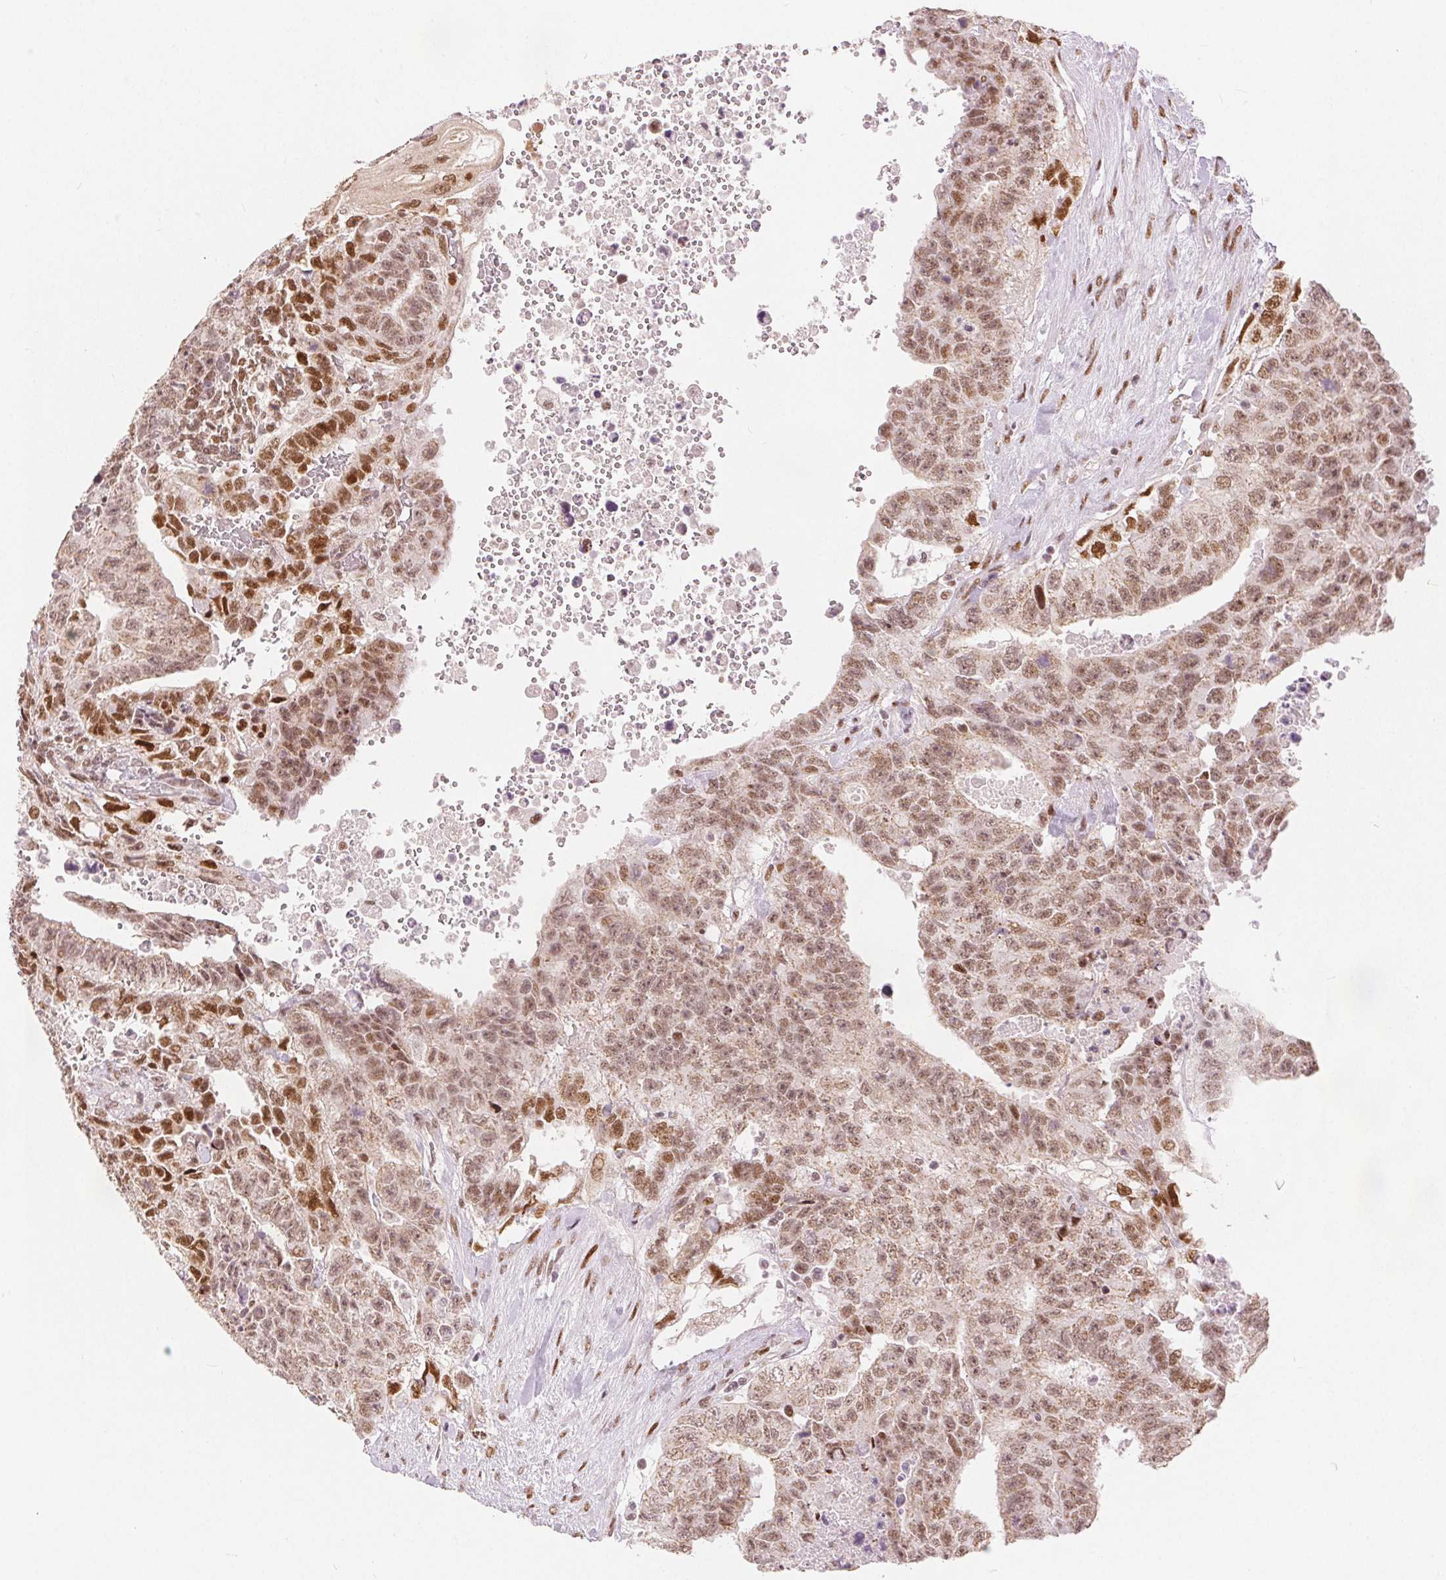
{"staining": {"intensity": "moderate", "quantity": ">75%", "location": "nuclear"}, "tissue": "testis cancer", "cell_type": "Tumor cells", "image_type": "cancer", "snomed": [{"axis": "morphology", "description": "Carcinoma, Embryonal, NOS"}, {"axis": "topography", "description": "Testis"}], "caption": "Brown immunohistochemical staining in human testis cancer (embryonal carcinoma) exhibits moderate nuclear positivity in about >75% of tumor cells.", "gene": "ZNF703", "patient": {"sex": "male", "age": 24}}